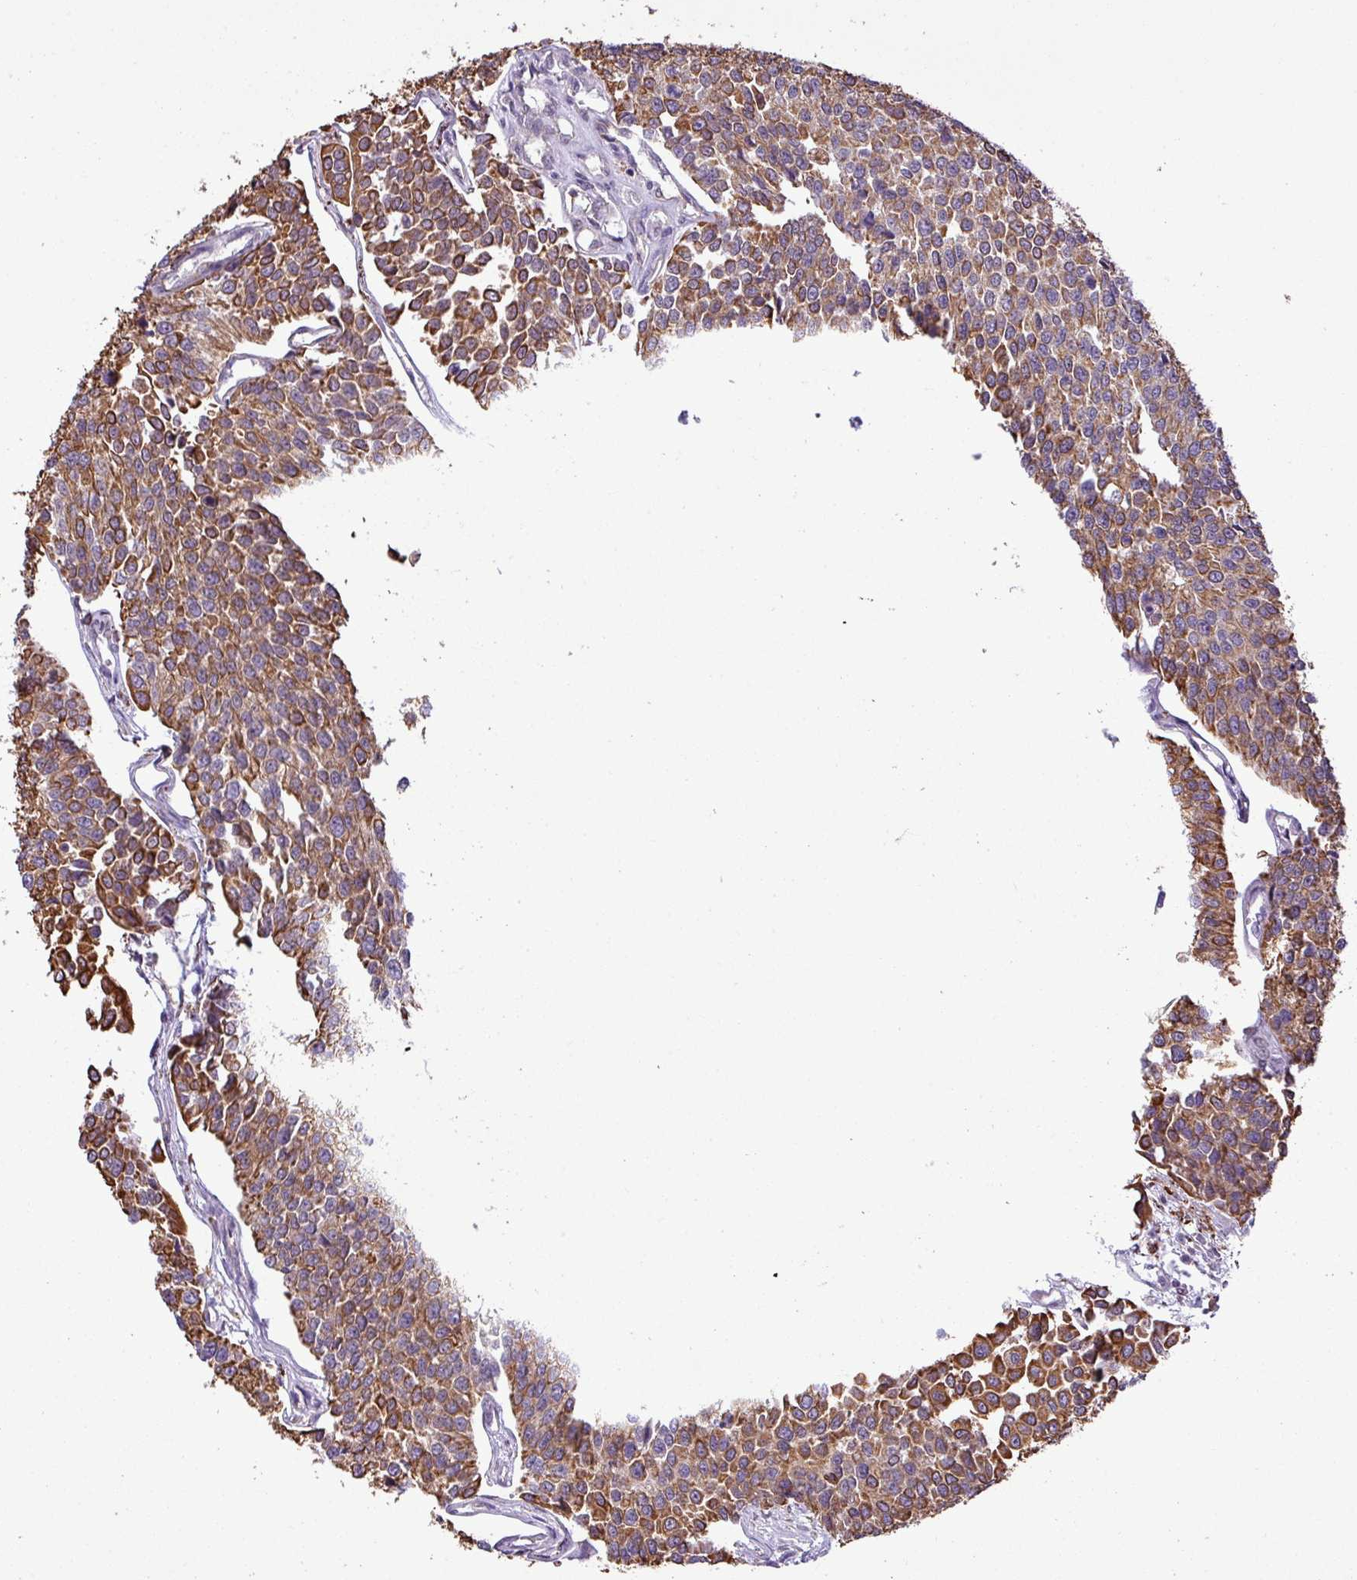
{"staining": {"intensity": "moderate", "quantity": ">75%", "location": "cytoplasmic/membranous"}, "tissue": "urothelial cancer", "cell_type": "Tumor cells", "image_type": "cancer", "snomed": [{"axis": "morphology", "description": "Urothelial carcinoma, Low grade"}, {"axis": "topography", "description": "Urinary bladder"}], "caption": "About >75% of tumor cells in human low-grade urothelial carcinoma exhibit moderate cytoplasmic/membranous protein expression as visualized by brown immunohistochemical staining.", "gene": "SGPP1", "patient": {"sex": "female", "age": 78}}